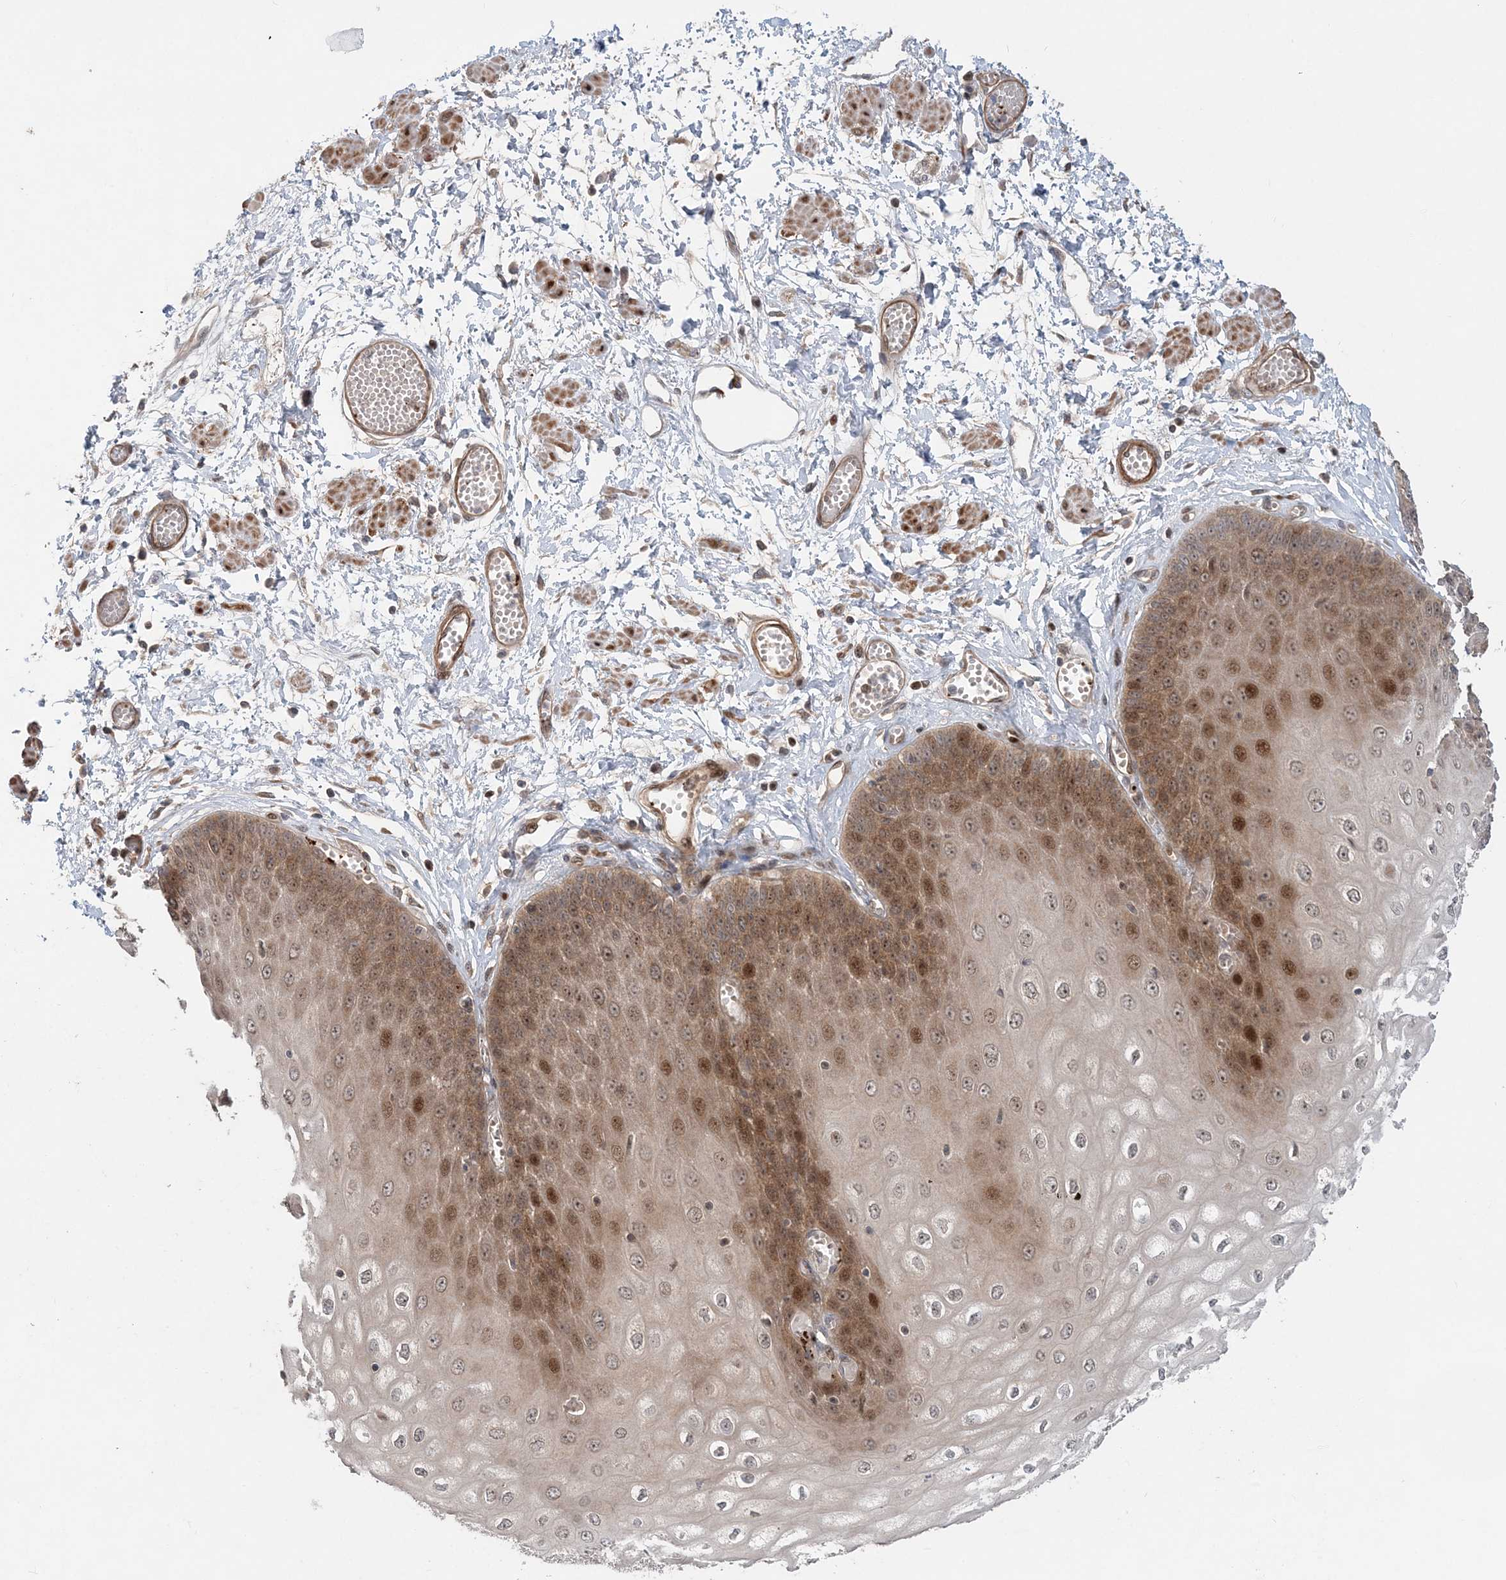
{"staining": {"intensity": "strong", "quantity": ">75%", "location": "cytoplasmic/membranous,nuclear"}, "tissue": "esophagus", "cell_type": "Squamous epithelial cells", "image_type": "normal", "snomed": [{"axis": "morphology", "description": "Normal tissue, NOS"}, {"axis": "topography", "description": "Esophagus"}], "caption": "Immunohistochemistry (DAB (3,3'-diaminobenzidine)) staining of normal esophagus exhibits strong cytoplasmic/membranous,nuclear protein expression in approximately >75% of squamous epithelial cells. The protein of interest is shown in brown color, while the nuclei are stained blue.", "gene": "GEMIN5", "patient": {"sex": "male", "age": 60}}